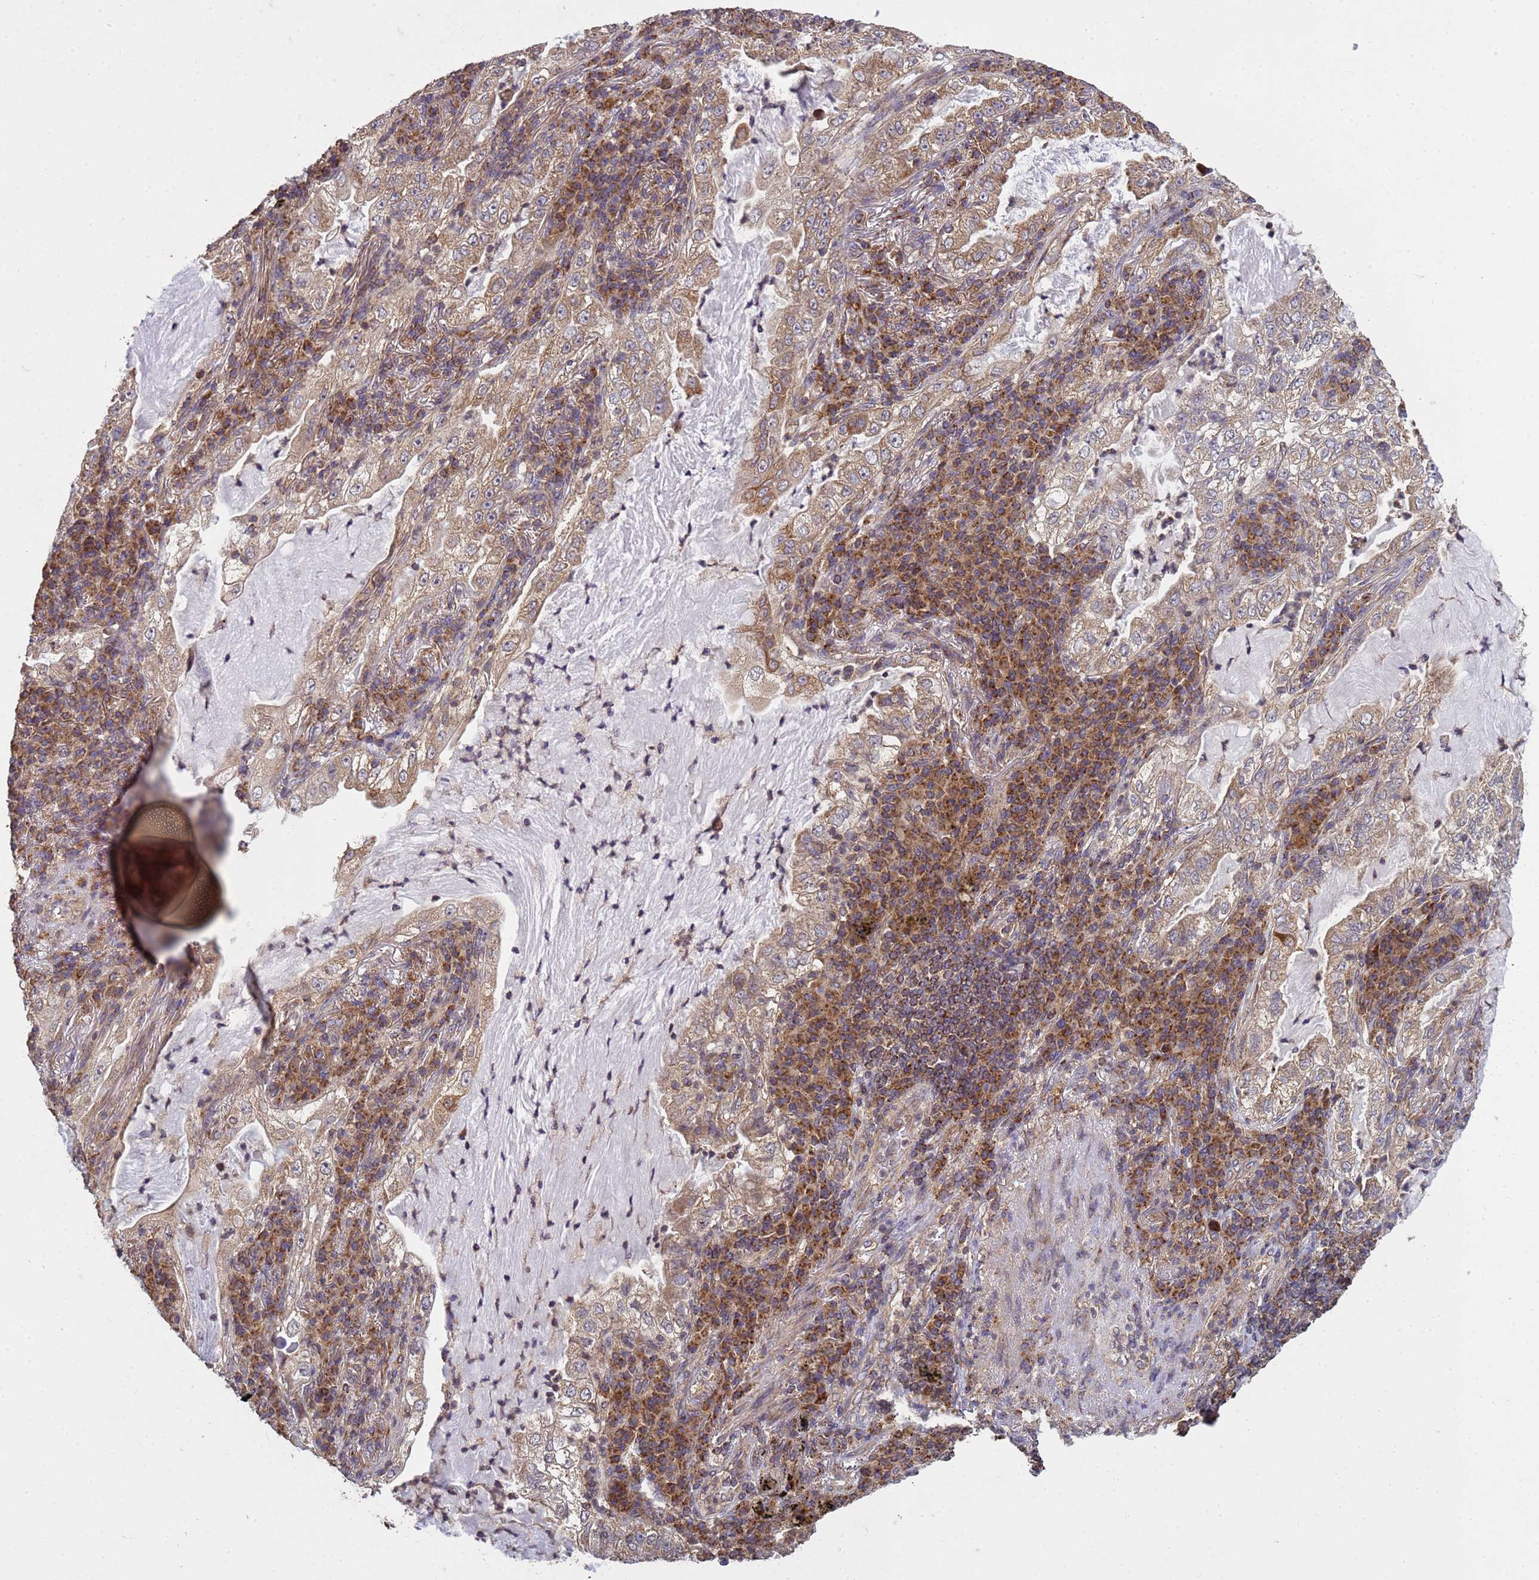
{"staining": {"intensity": "weak", "quantity": ">75%", "location": "cytoplasmic/membranous"}, "tissue": "lung cancer", "cell_type": "Tumor cells", "image_type": "cancer", "snomed": [{"axis": "morphology", "description": "Adenocarcinoma, NOS"}, {"axis": "topography", "description": "Lung"}], "caption": "Immunohistochemistry (IHC) histopathology image of human lung cancer (adenocarcinoma) stained for a protein (brown), which exhibits low levels of weak cytoplasmic/membranous positivity in about >75% of tumor cells.", "gene": "P2RX7", "patient": {"sex": "female", "age": 73}}